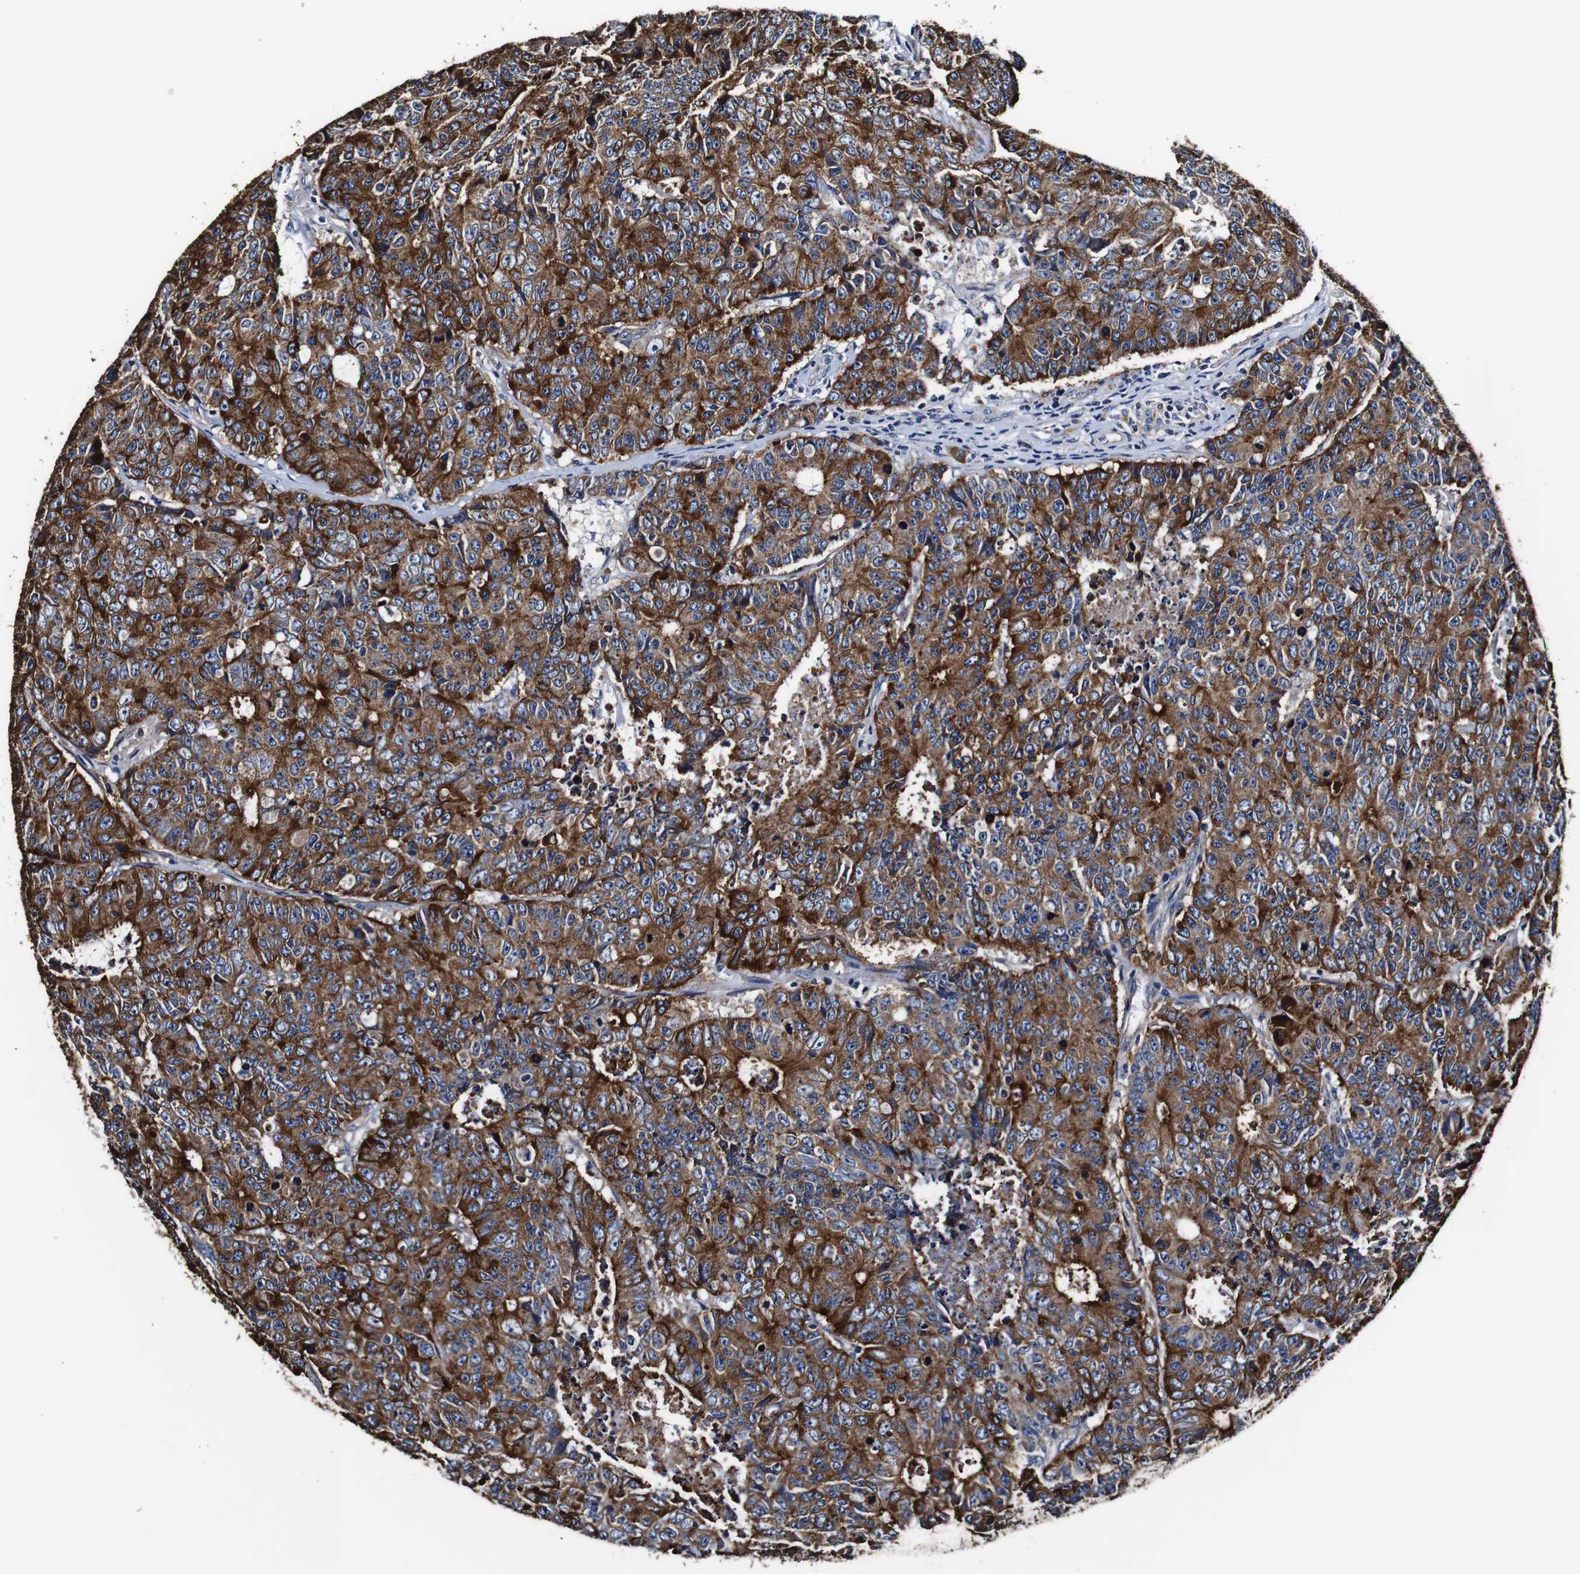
{"staining": {"intensity": "strong", "quantity": ">75%", "location": "cytoplasmic/membranous"}, "tissue": "colorectal cancer", "cell_type": "Tumor cells", "image_type": "cancer", "snomed": [{"axis": "morphology", "description": "Adenocarcinoma, NOS"}, {"axis": "topography", "description": "Colon"}], "caption": "This histopathology image reveals immunohistochemistry staining of colorectal cancer, with high strong cytoplasmic/membranous staining in about >75% of tumor cells.", "gene": "PDCD6IP", "patient": {"sex": "female", "age": 86}}